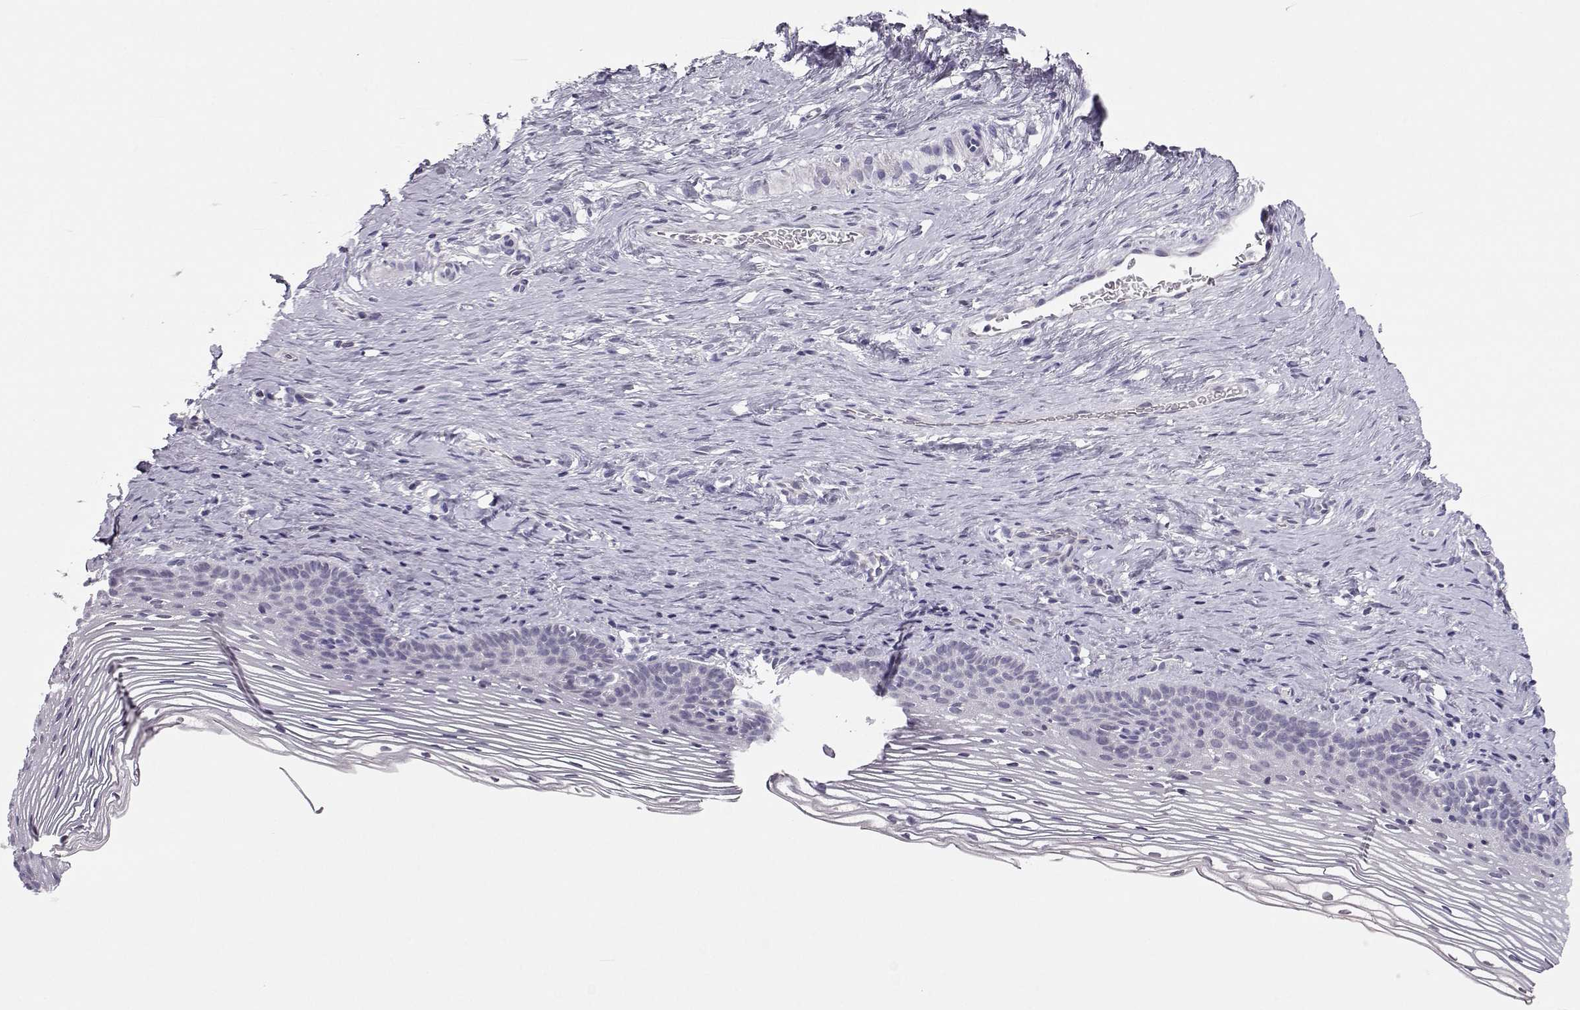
{"staining": {"intensity": "negative", "quantity": "none", "location": "none"}, "tissue": "cervix", "cell_type": "Glandular cells", "image_type": "normal", "snomed": [{"axis": "morphology", "description": "Normal tissue, NOS"}, {"axis": "topography", "description": "Cervix"}], "caption": "The histopathology image demonstrates no staining of glandular cells in unremarkable cervix.", "gene": "MROH7", "patient": {"sex": "female", "age": 39}}